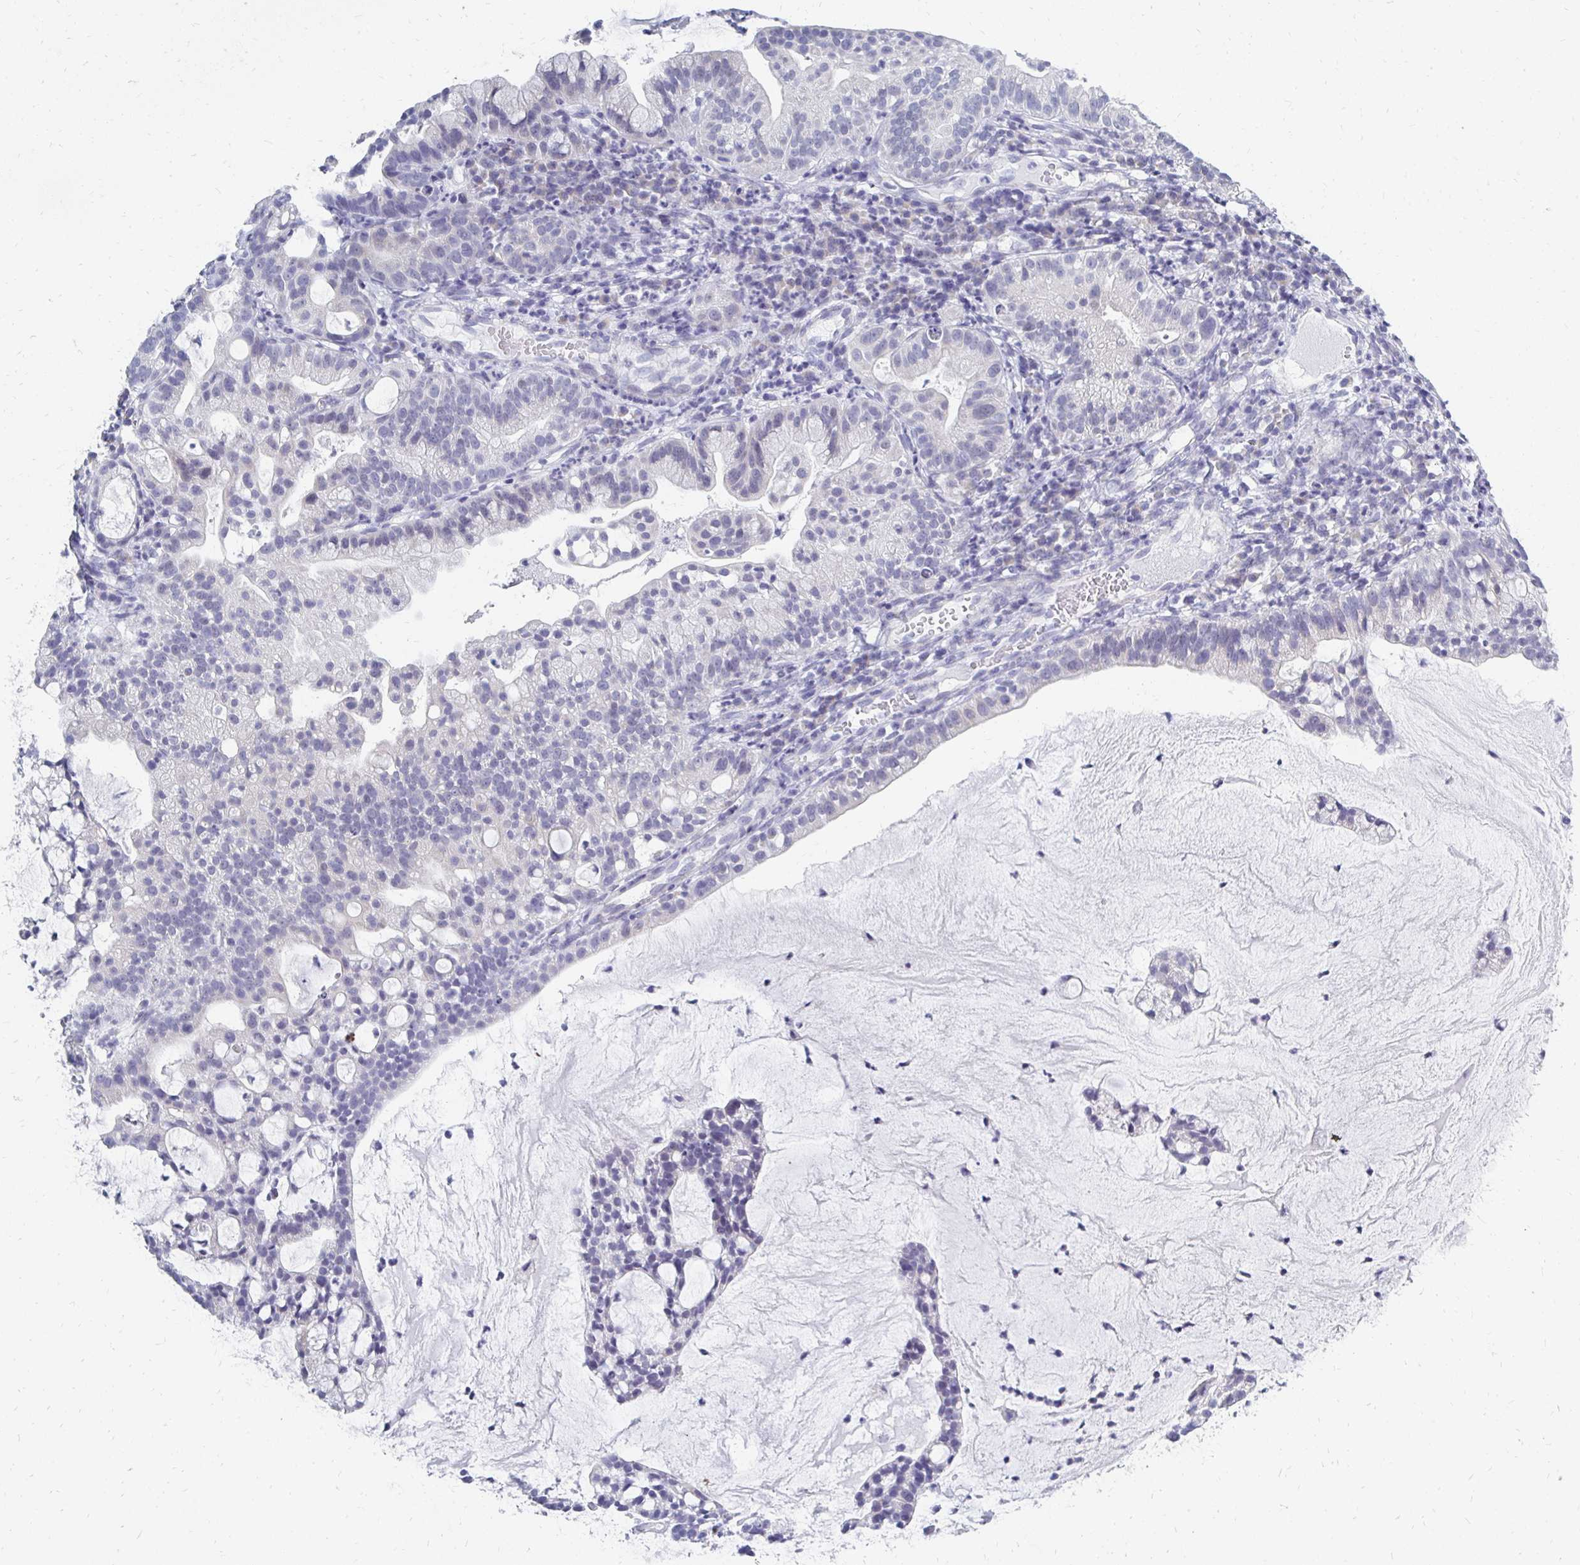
{"staining": {"intensity": "negative", "quantity": "none", "location": "none"}, "tissue": "cervical cancer", "cell_type": "Tumor cells", "image_type": "cancer", "snomed": [{"axis": "morphology", "description": "Adenocarcinoma, NOS"}, {"axis": "topography", "description": "Cervix"}], "caption": "Immunohistochemistry (IHC) of cervical adenocarcinoma exhibits no staining in tumor cells.", "gene": "SYCP3", "patient": {"sex": "female", "age": 41}}